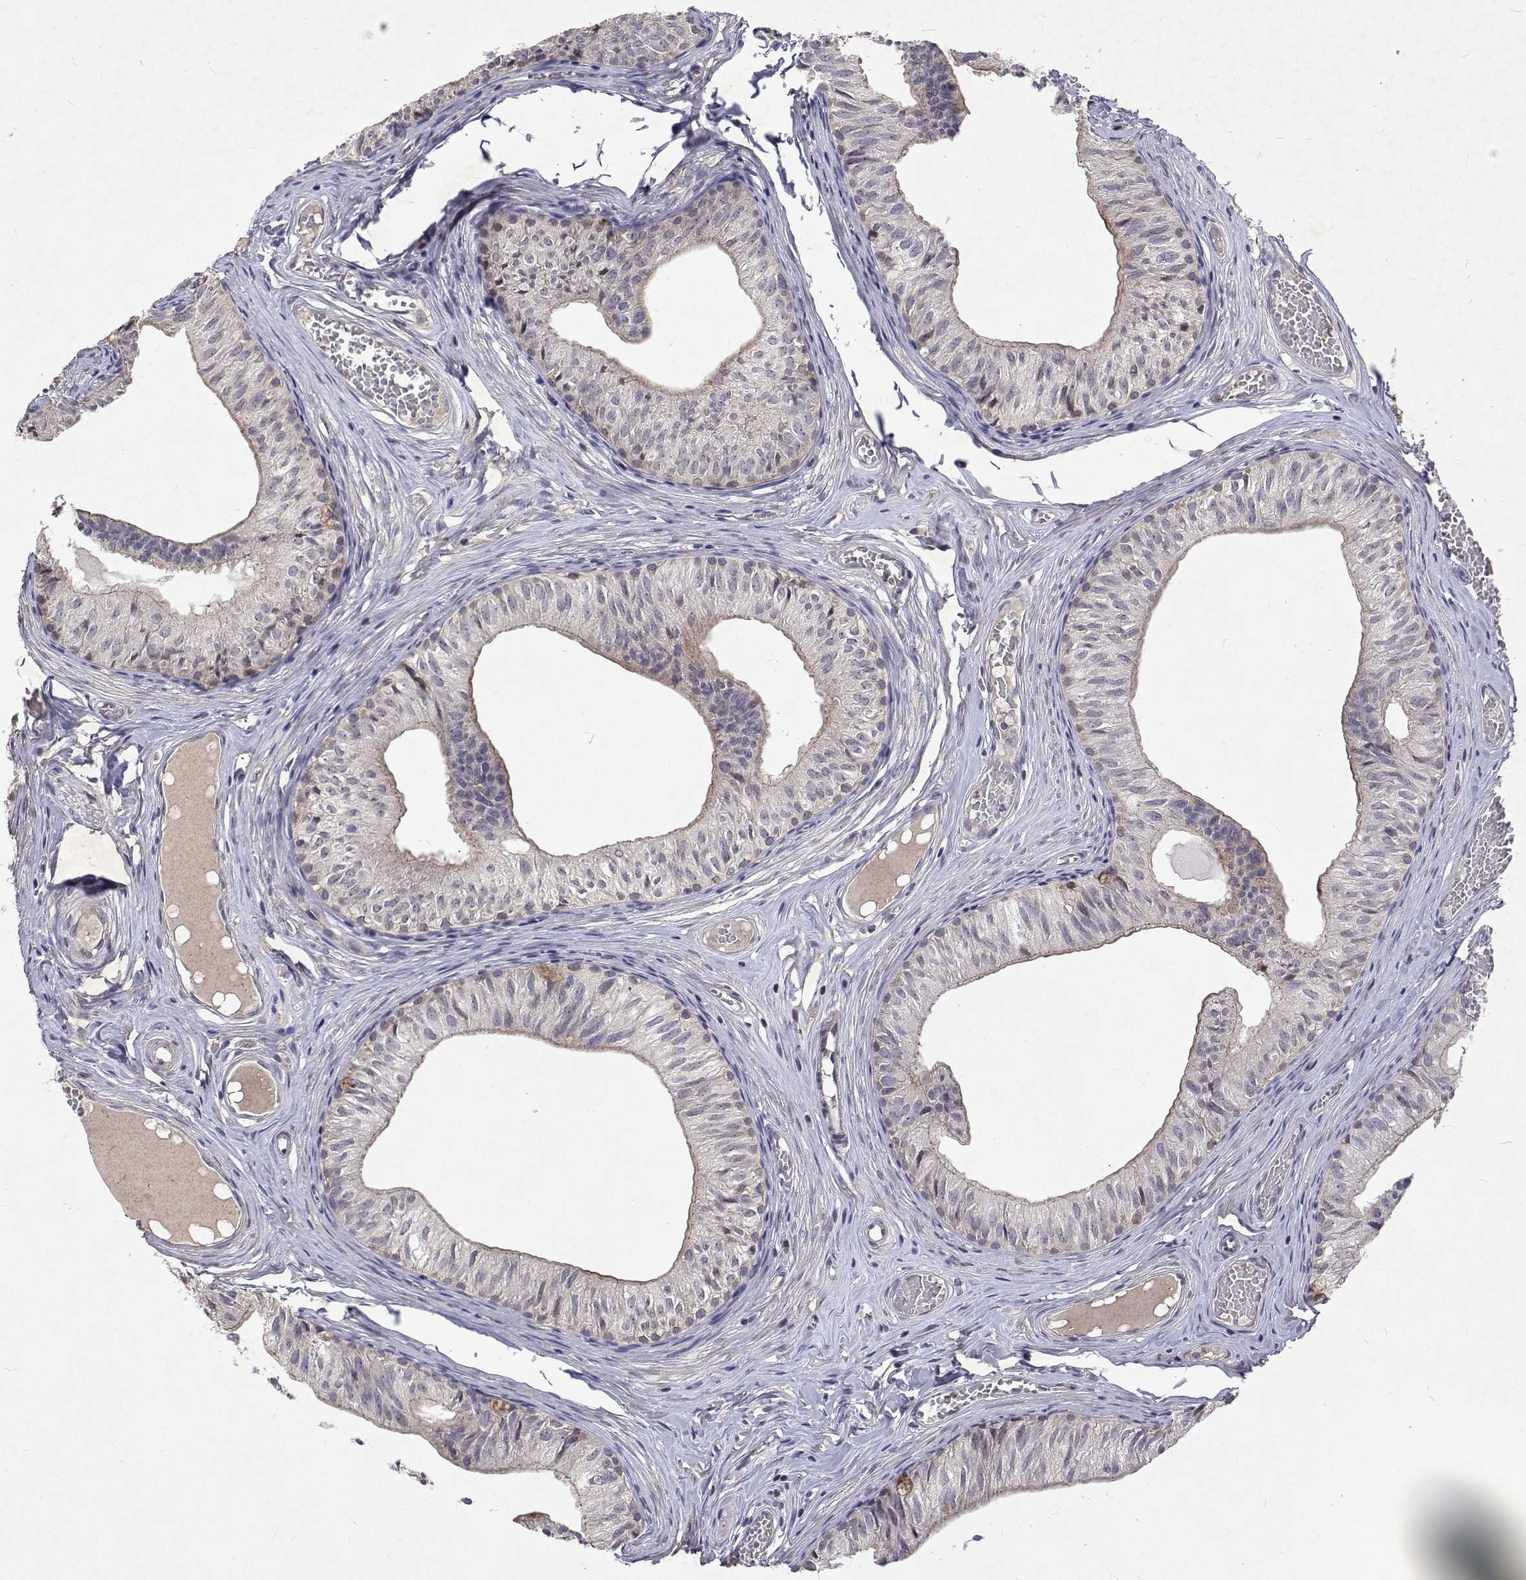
{"staining": {"intensity": "negative", "quantity": "none", "location": "none"}, "tissue": "epididymis", "cell_type": "Glandular cells", "image_type": "normal", "snomed": [{"axis": "morphology", "description": "Normal tissue, NOS"}, {"axis": "topography", "description": "Epididymis"}], "caption": "Immunohistochemistry (IHC) micrograph of unremarkable epididymis: human epididymis stained with DAB (3,3'-diaminobenzidine) exhibits no significant protein staining in glandular cells. (Brightfield microscopy of DAB immunohistochemistry (IHC) at high magnification).", "gene": "ALKBH8", "patient": {"sex": "male", "age": 25}}